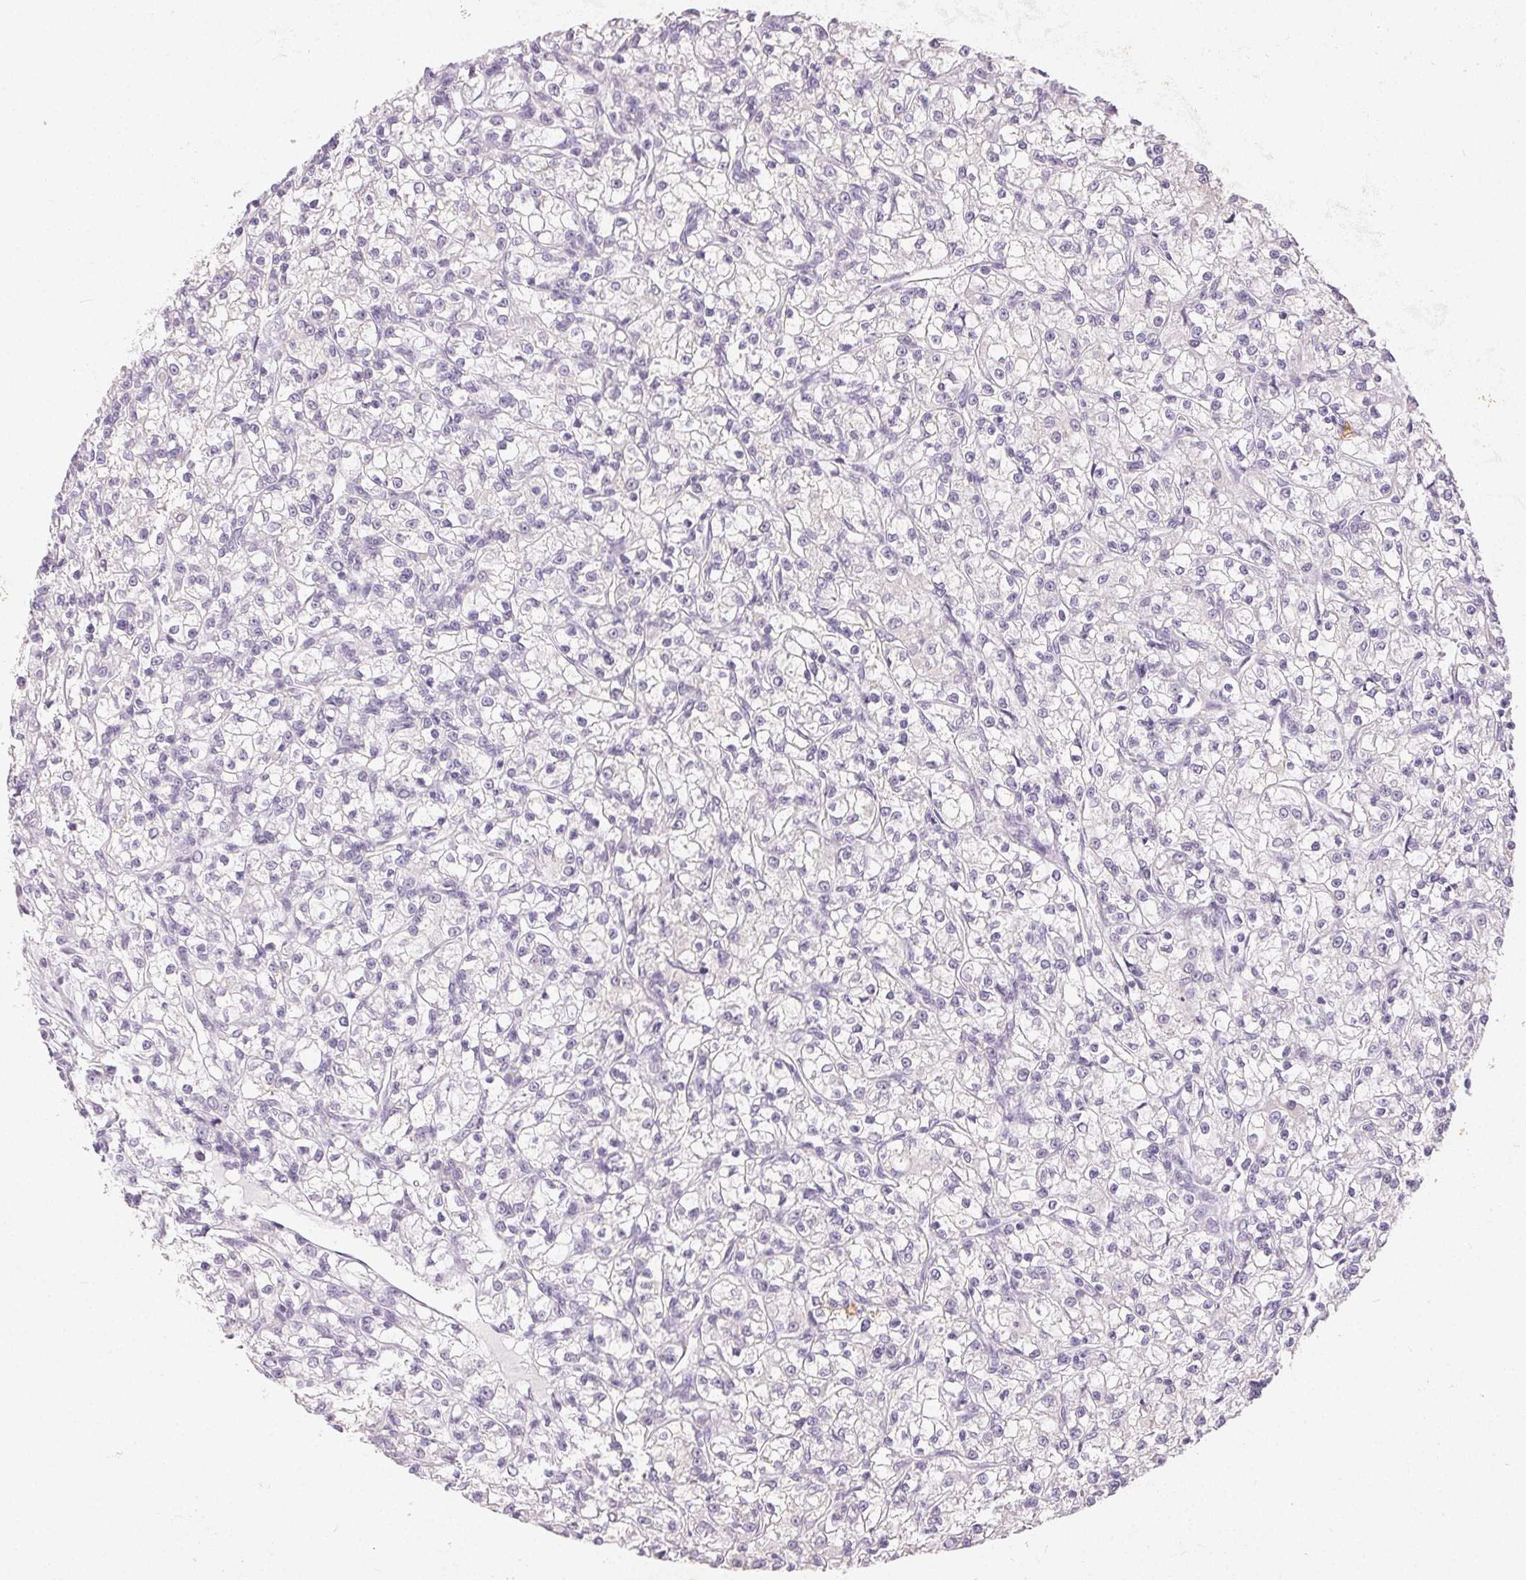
{"staining": {"intensity": "negative", "quantity": "none", "location": "none"}, "tissue": "renal cancer", "cell_type": "Tumor cells", "image_type": "cancer", "snomed": [{"axis": "morphology", "description": "Adenocarcinoma, NOS"}, {"axis": "topography", "description": "Kidney"}], "caption": "Human adenocarcinoma (renal) stained for a protein using immunohistochemistry (IHC) exhibits no staining in tumor cells.", "gene": "SFTPD", "patient": {"sex": "female", "age": 59}}